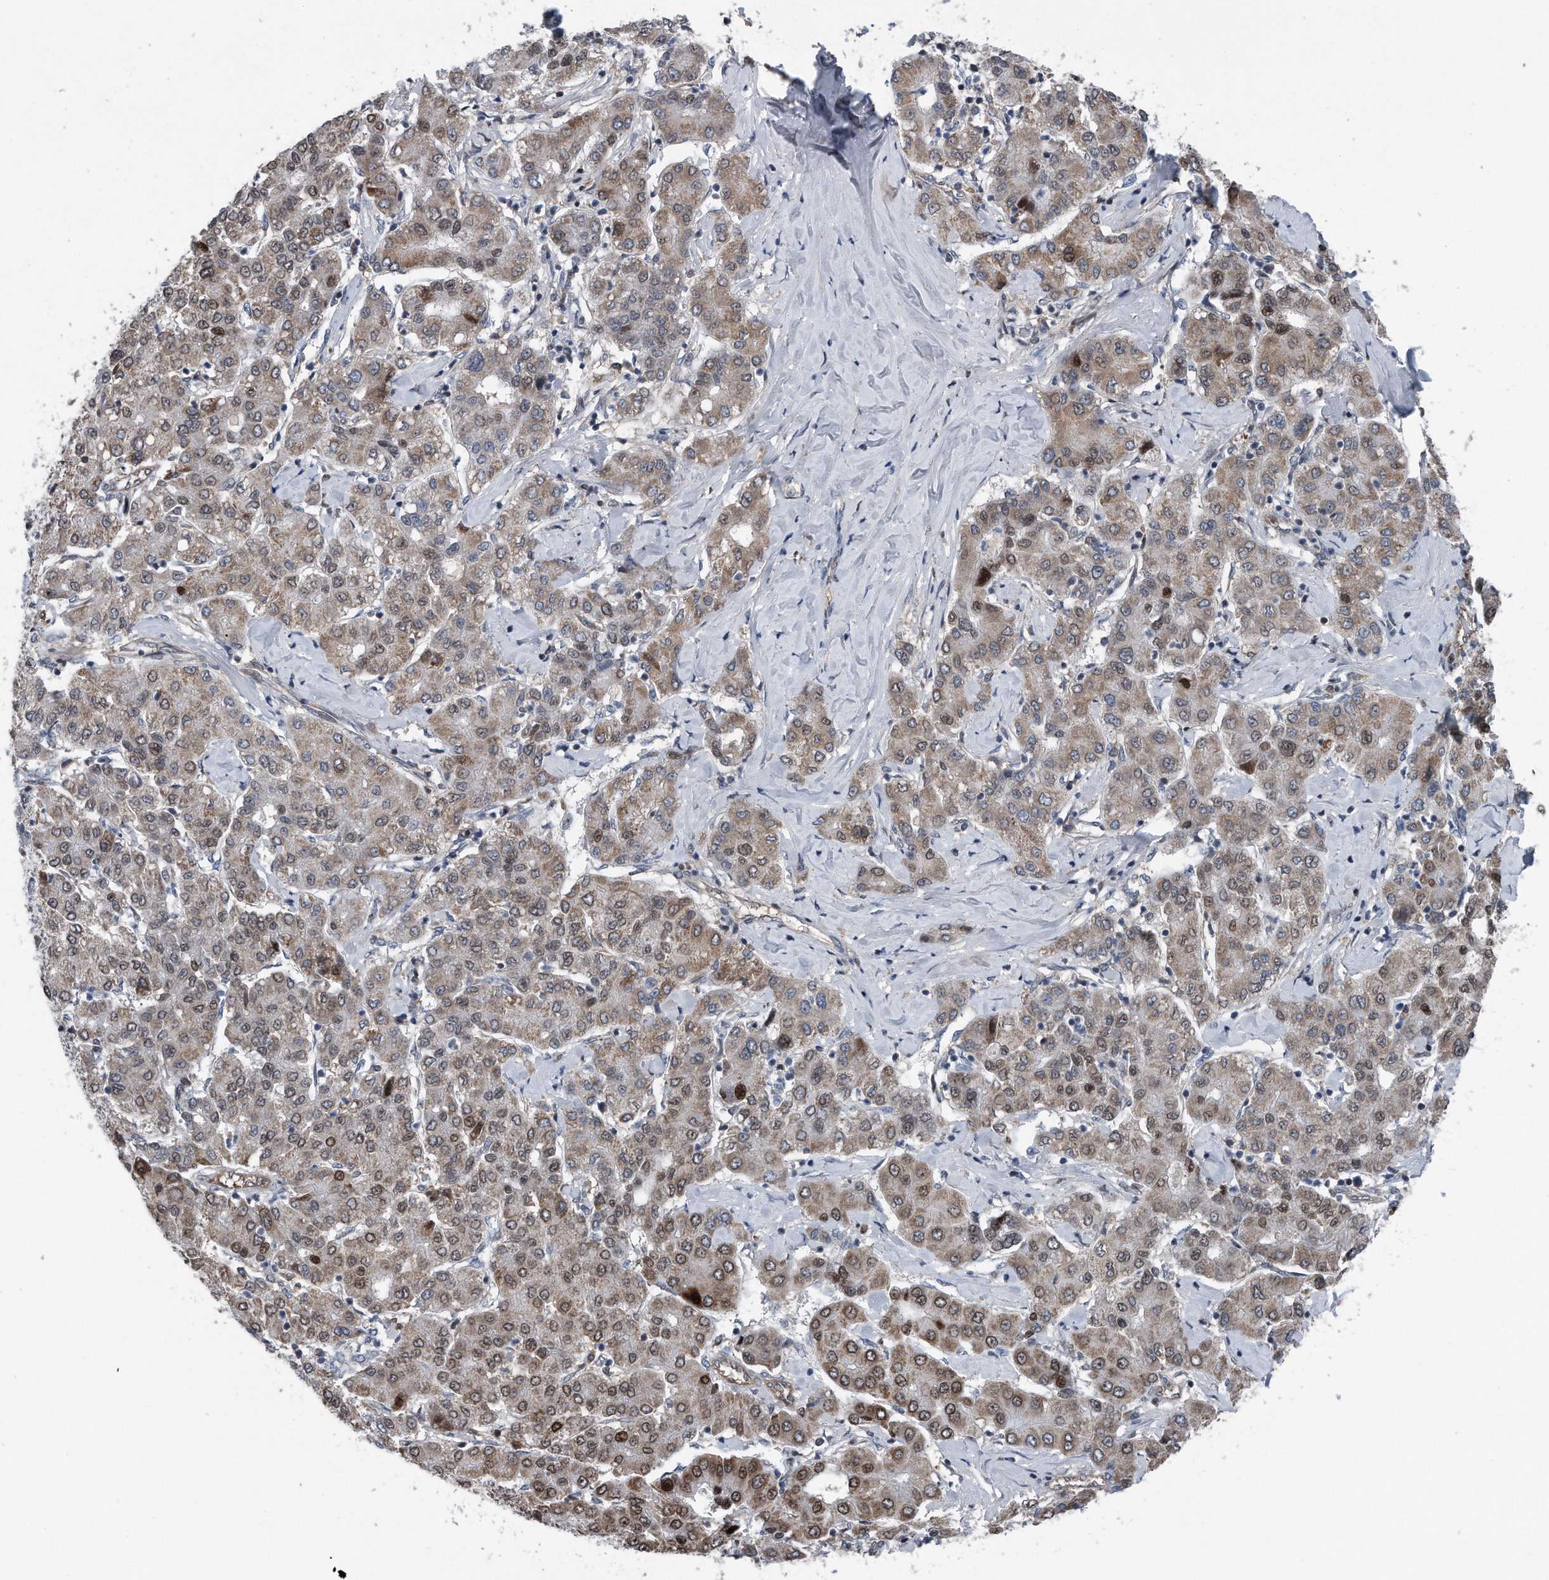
{"staining": {"intensity": "moderate", "quantity": ">75%", "location": "cytoplasmic/membranous,nuclear"}, "tissue": "liver cancer", "cell_type": "Tumor cells", "image_type": "cancer", "snomed": [{"axis": "morphology", "description": "Carcinoma, Hepatocellular, NOS"}, {"axis": "topography", "description": "Liver"}], "caption": "Liver cancer (hepatocellular carcinoma) stained for a protein displays moderate cytoplasmic/membranous and nuclear positivity in tumor cells.", "gene": "DST", "patient": {"sex": "male", "age": 65}}